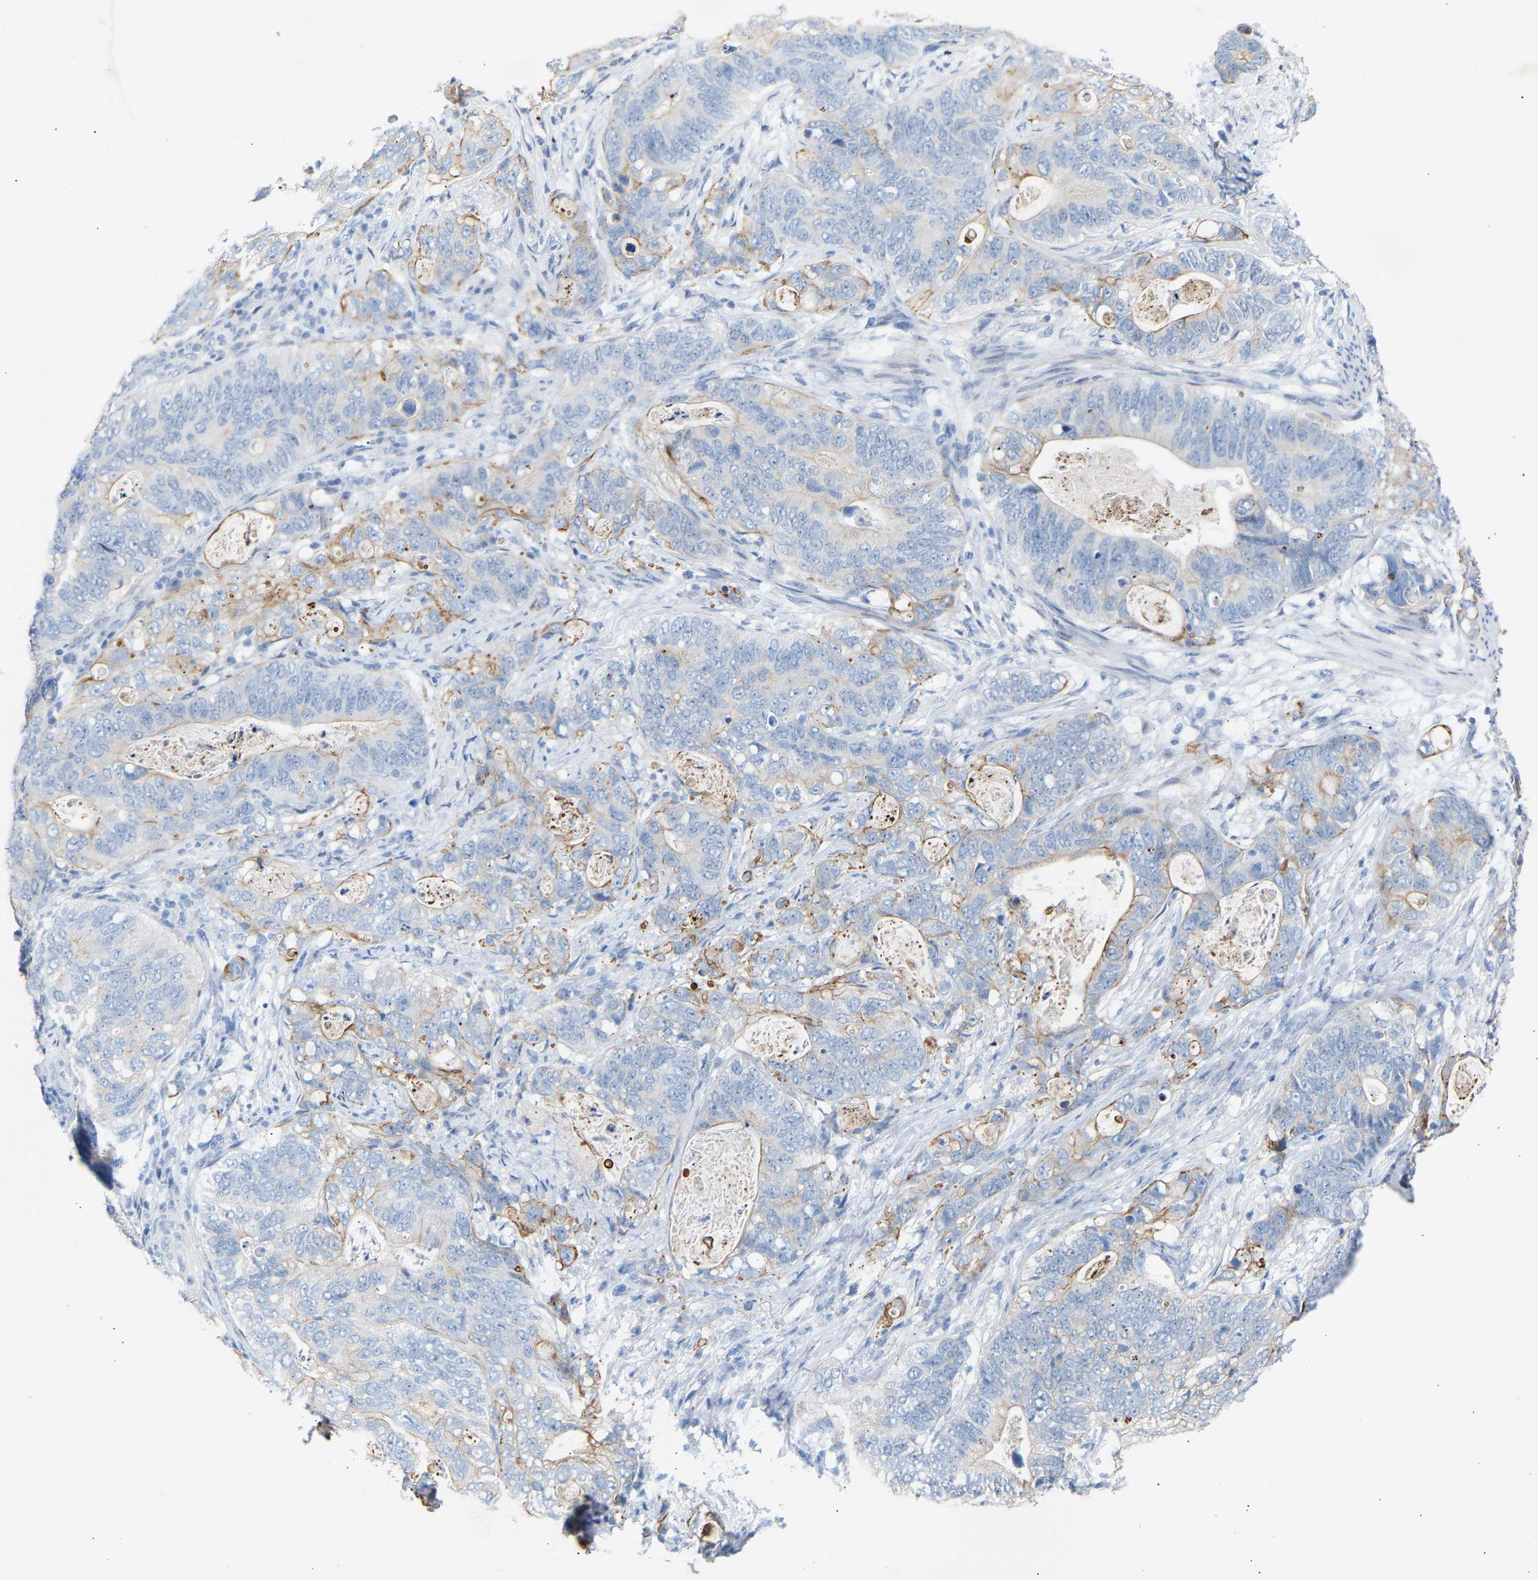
{"staining": {"intensity": "moderate", "quantity": "<25%", "location": "cytoplasmic/membranous"}, "tissue": "stomach cancer", "cell_type": "Tumor cells", "image_type": "cancer", "snomed": [{"axis": "morphology", "description": "Normal tissue, NOS"}, {"axis": "morphology", "description": "Adenocarcinoma, NOS"}, {"axis": "topography", "description": "Stomach"}], "caption": "Tumor cells exhibit low levels of moderate cytoplasmic/membranous positivity in approximately <25% of cells in stomach cancer.", "gene": "PEX1", "patient": {"sex": "female", "age": 89}}